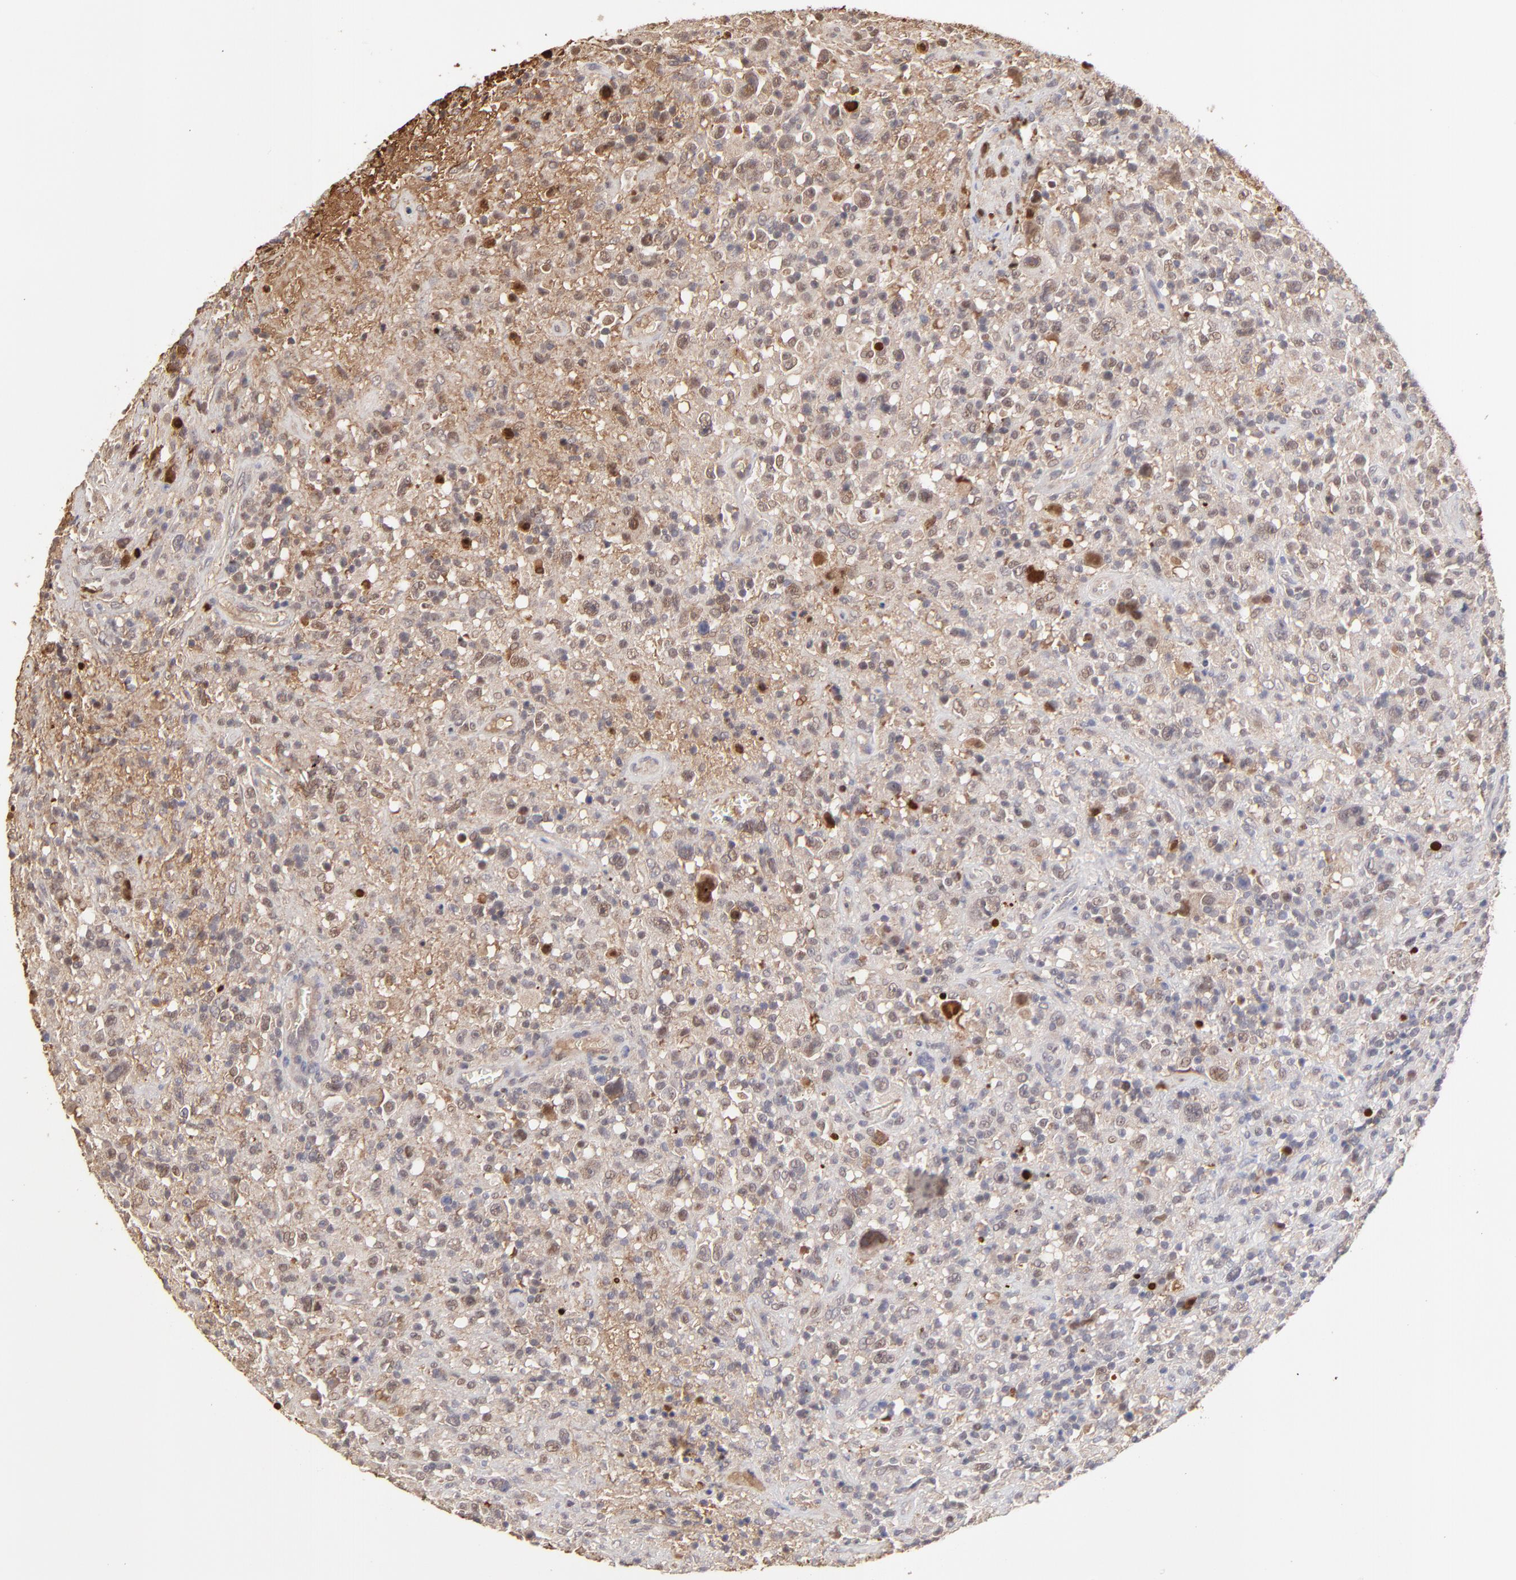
{"staining": {"intensity": "weak", "quantity": "<25%", "location": "nuclear"}, "tissue": "lymphoma", "cell_type": "Tumor cells", "image_type": "cancer", "snomed": [{"axis": "morphology", "description": "Hodgkin's disease, NOS"}, {"axis": "topography", "description": "Lymph node"}], "caption": "The IHC histopathology image has no significant positivity in tumor cells of lymphoma tissue.", "gene": "PSMD14", "patient": {"sex": "male", "age": 46}}